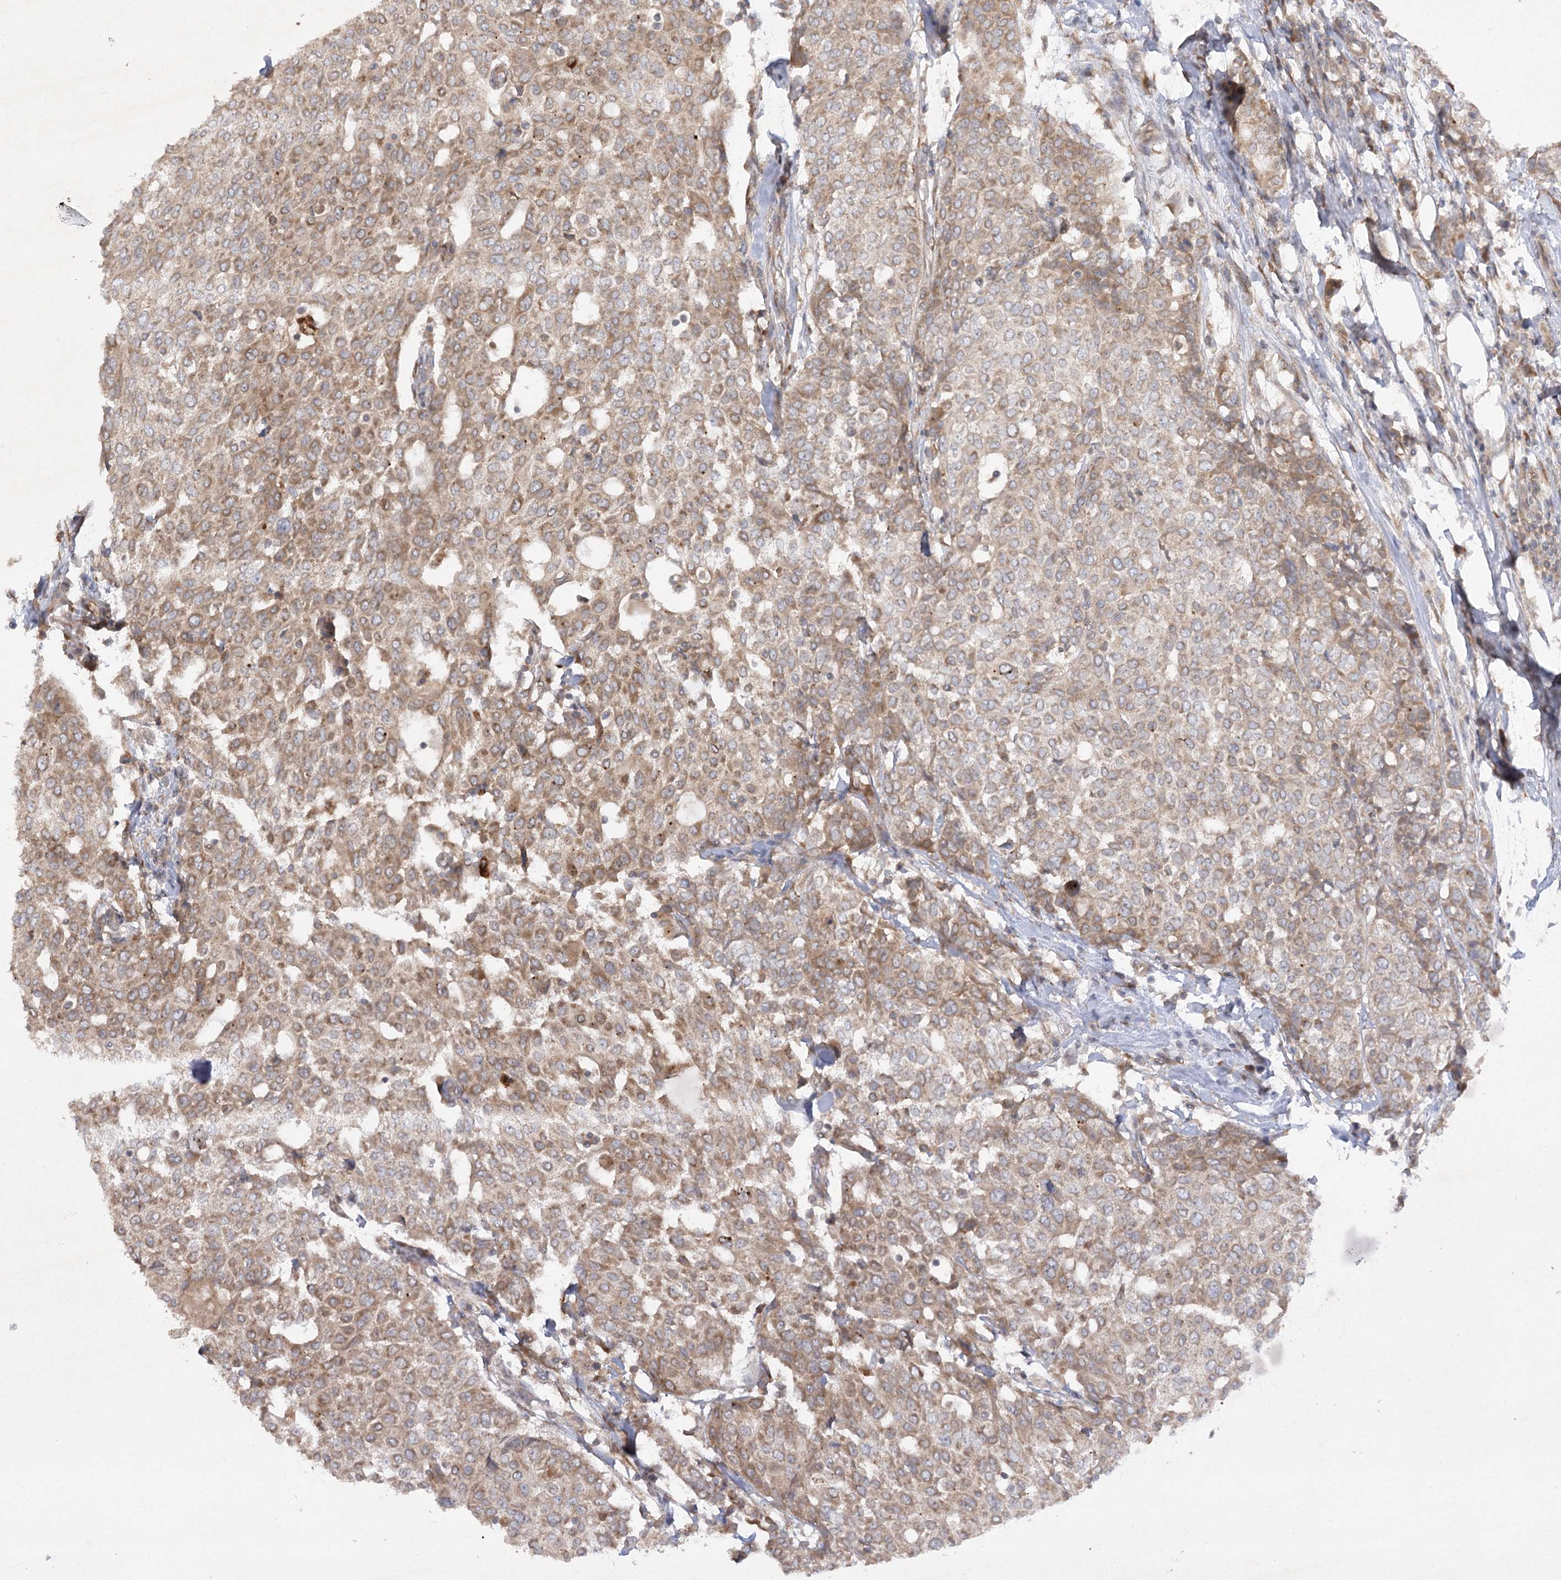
{"staining": {"intensity": "moderate", "quantity": ">75%", "location": "cytoplasmic/membranous"}, "tissue": "breast cancer", "cell_type": "Tumor cells", "image_type": "cancer", "snomed": [{"axis": "morphology", "description": "Lobular carcinoma"}, {"axis": "topography", "description": "Breast"}], "caption": "Tumor cells exhibit medium levels of moderate cytoplasmic/membranous staining in approximately >75% of cells in human breast cancer.", "gene": "TRAF3IP1", "patient": {"sex": "female", "age": 51}}